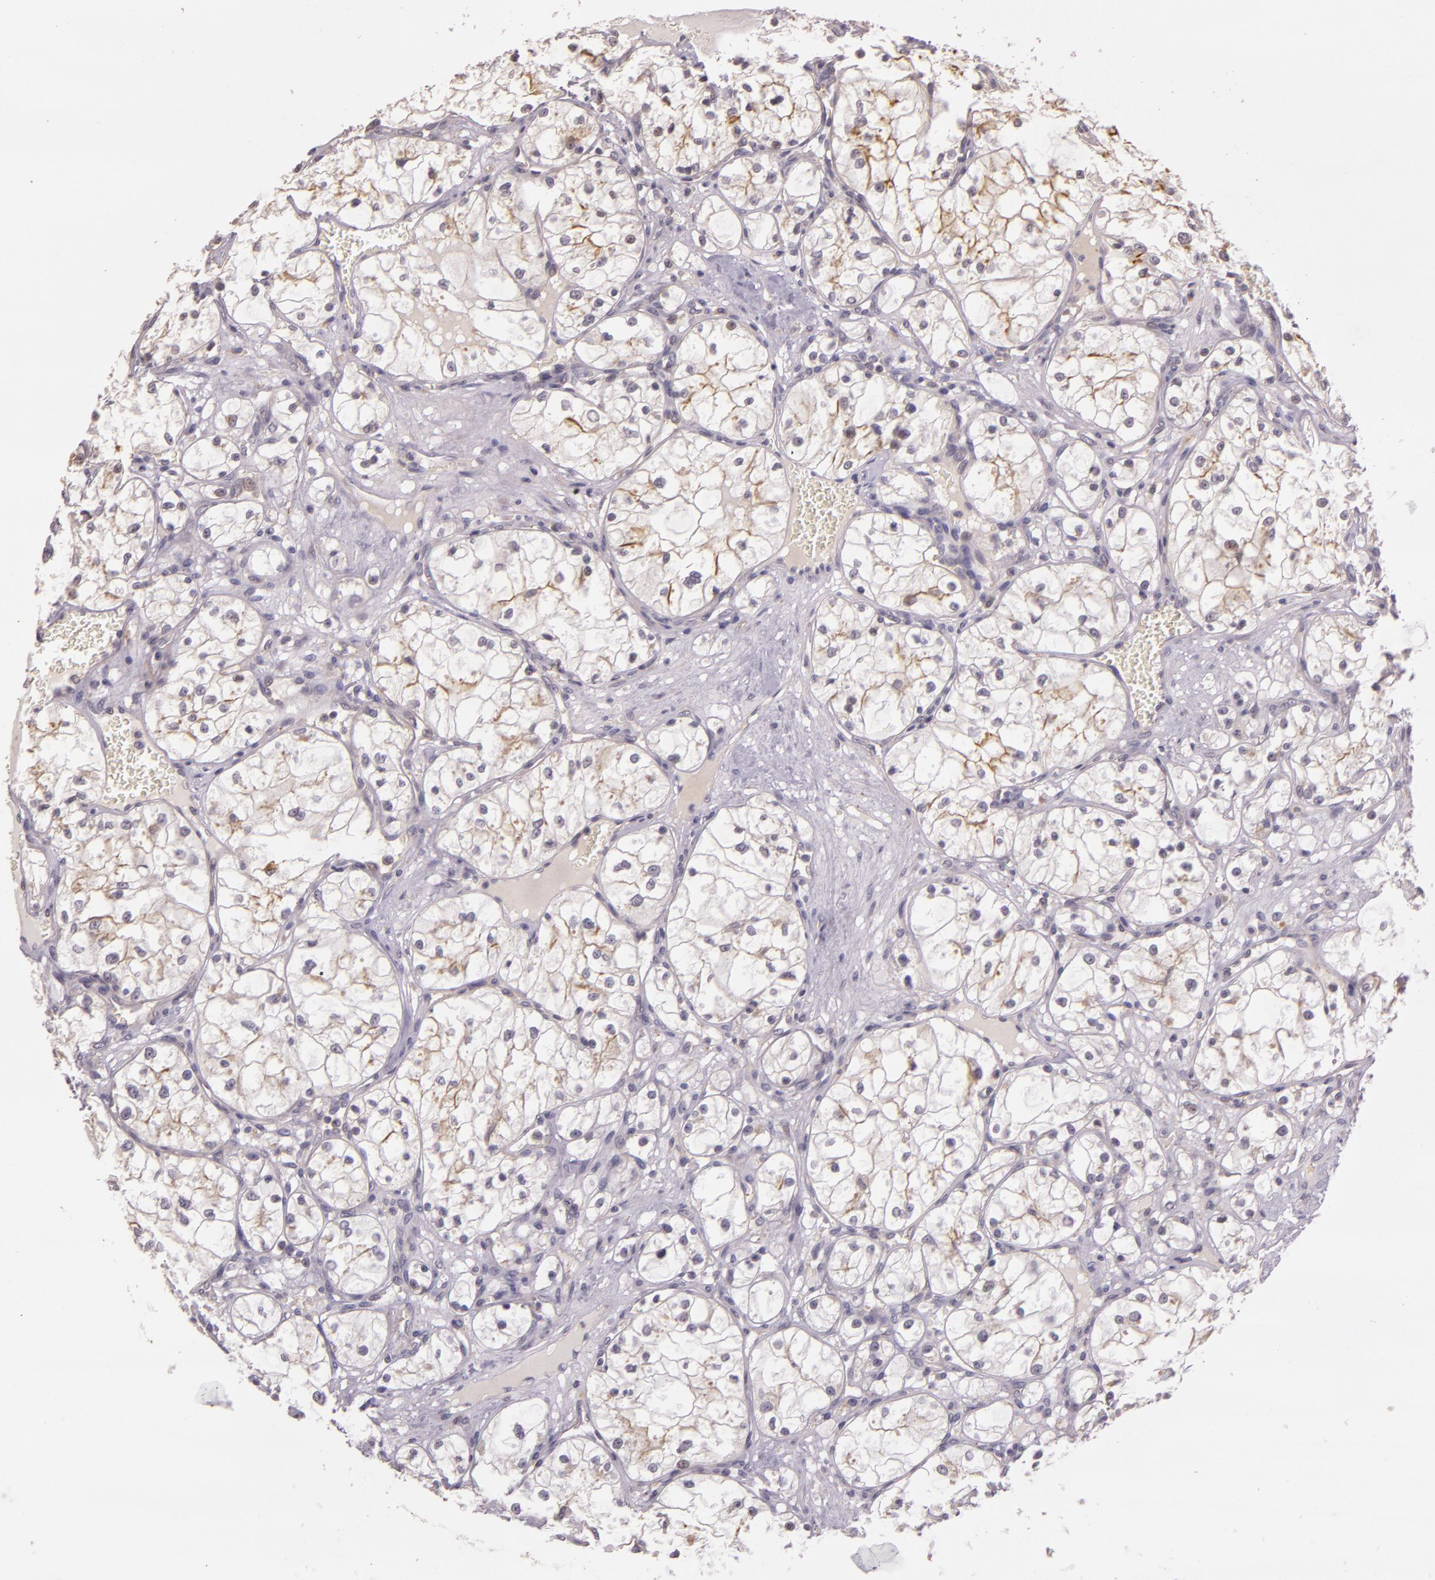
{"staining": {"intensity": "negative", "quantity": "none", "location": "none"}, "tissue": "renal cancer", "cell_type": "Tumor cells", "image_type": "cancer", "snomed": [{"axis": "morphology", "description": "Adenocarcinoma, NOS"}, {"axis": "topography", "description": "Kidney"}], "caption": "DAB (3,3'-diaminobenzidine) immunohistochemical staining of human renal cancer shows no significant positivity in tumor cells. The staining is performed using DAB brown chromogen with nuclei counter-stained in using hematoxylin.", "gene": "ARMH4", "patient": {"sex": "male", "age": 61}}